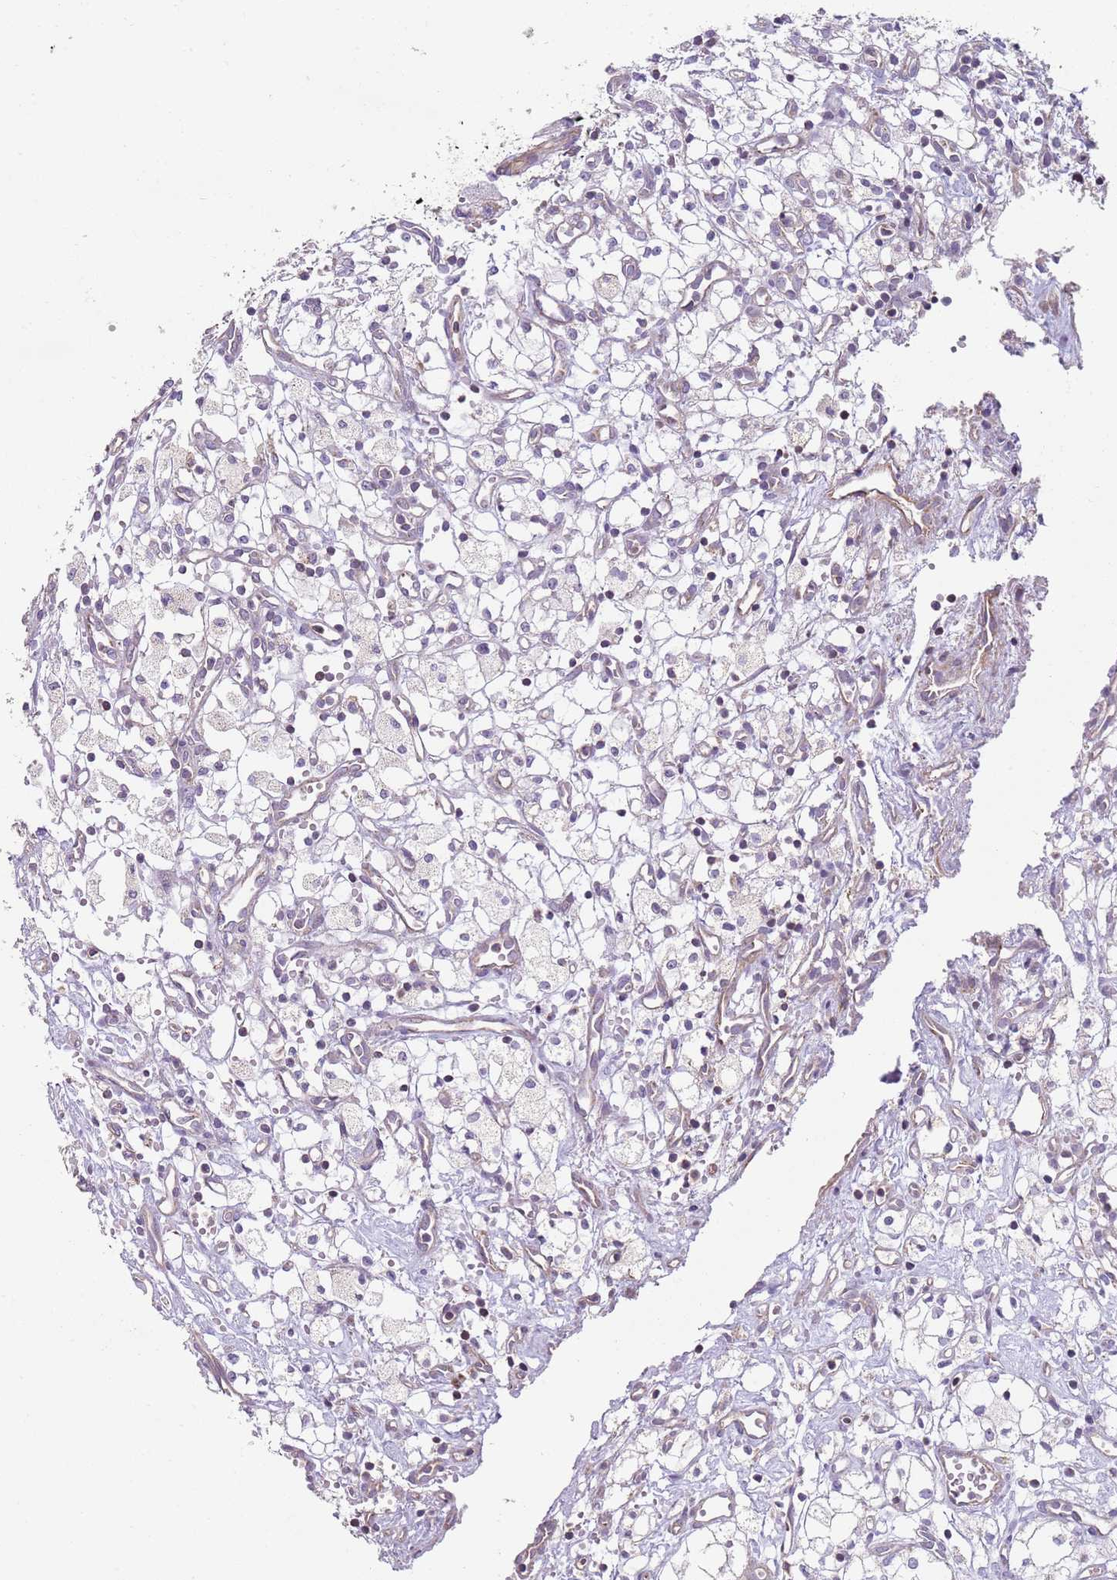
{"staining": {"intensity": "negative", "quantity": "none", "location": "none"}, "tissue": "renal cancer", "cell_type": "Tumor cells", "image_type": "cancer", "snomed": [{"axis": "morphology", "description": "Adenocarcinoma, NOS"}, {"axis": "topography", "description": "Kidney"}], "caption": "This is an immunohistochemistry photomicrograph of renal cancer (adenocarcinoma). There is no positivity in tumor cells.", "gene": "GAS8", "patient": {"sex": "male", "age": 59}}